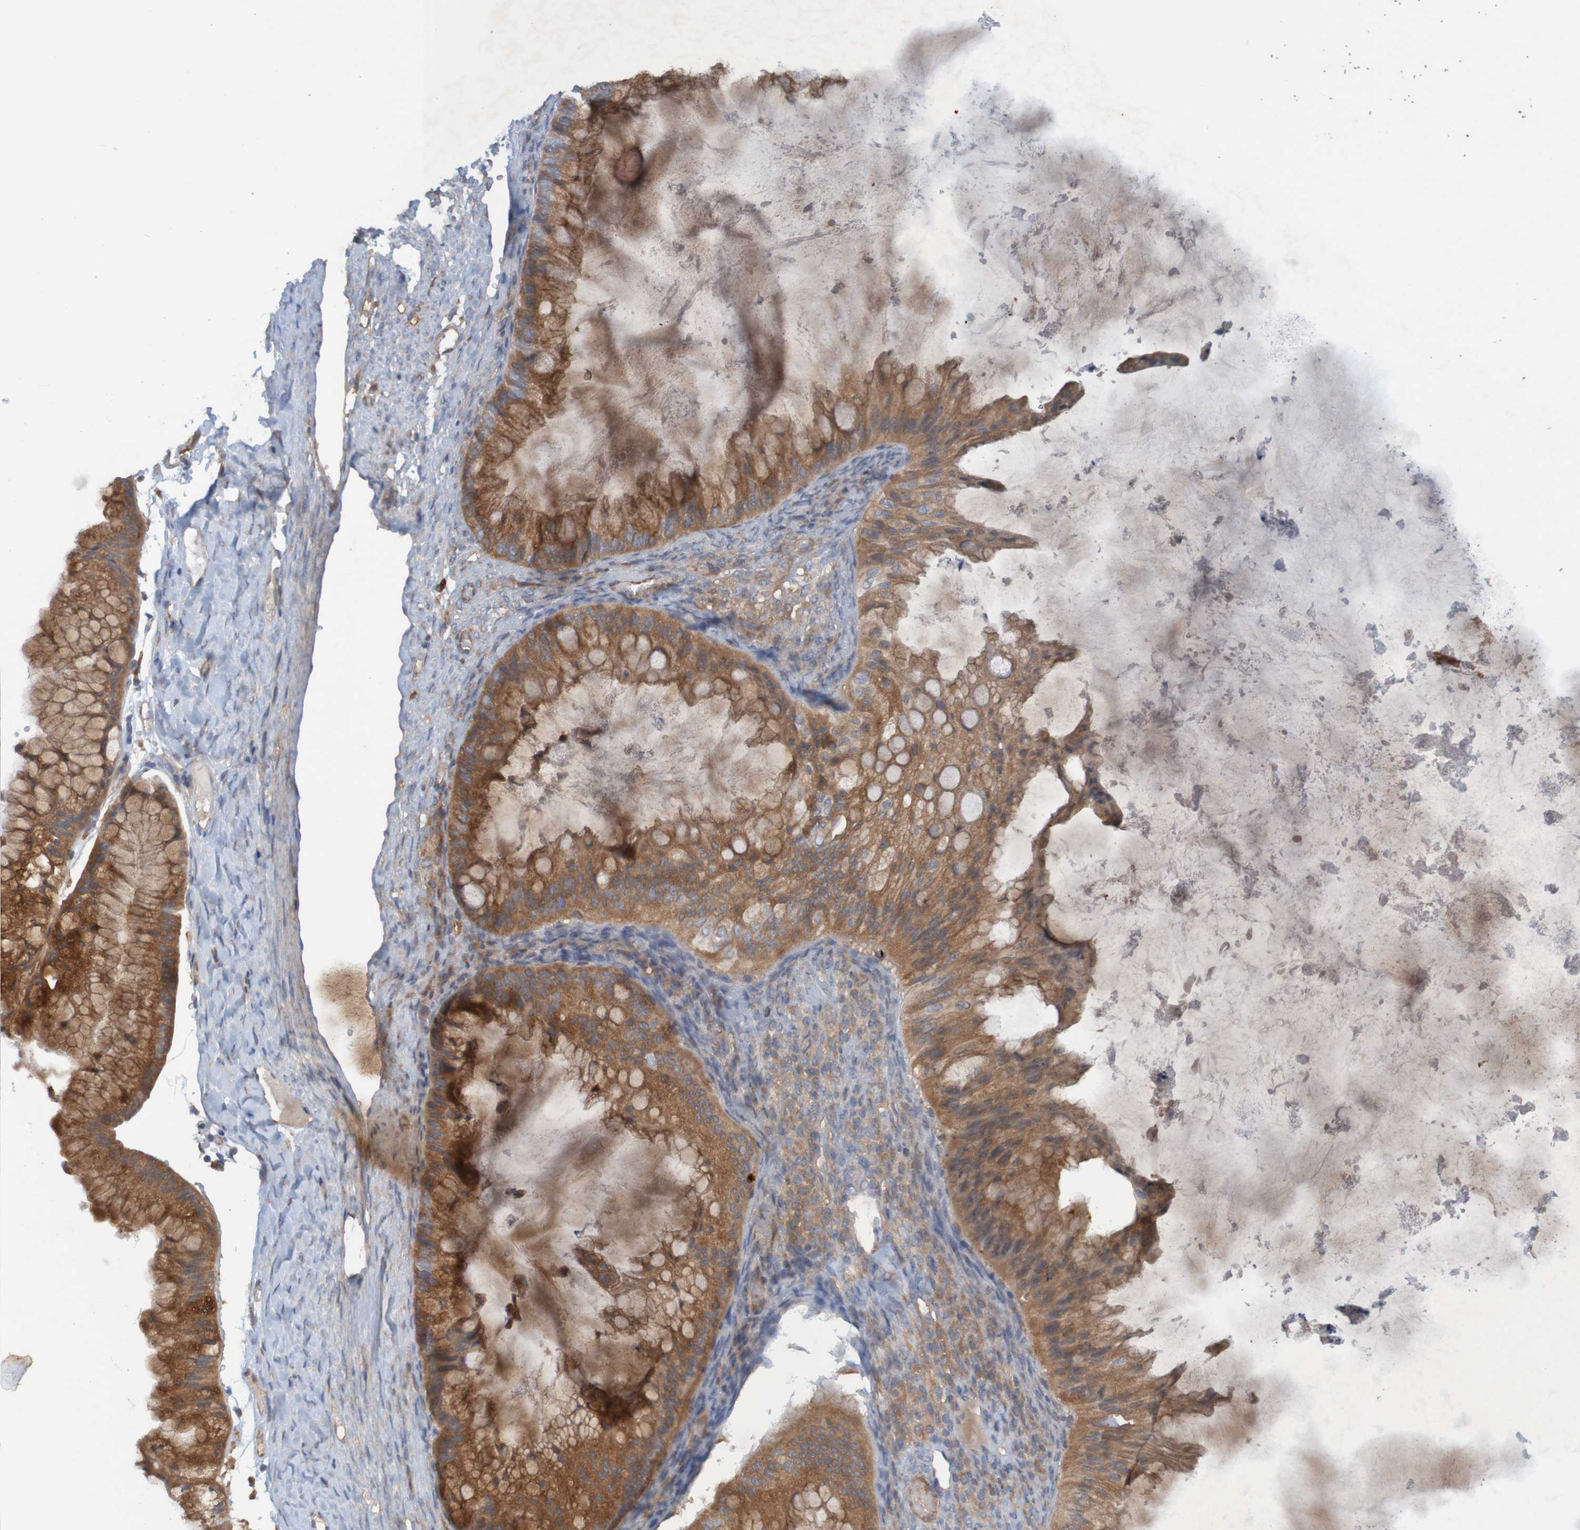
{"staining": {"intensity": "moderate", "quantity": ">75%", "location": "cytoplasmic/membranous"}, "tissue": "ovarian cancer", "cell_type": "Tumor cells", "image_type": "cancer", "snomed": [{"axis": "morphology", "description": "Cystadenocarcinoma, mucinous, NOS"}, {"axis": "topography", "description": "Ovary"}], "caption": "The histopathology image displays immunohistochemical staining of ovarian cancer. There is moderate cytoplasmic/membranous expression is seen in approximately >75% of tumor cells.", "gene": "DNAJC4", "patient": {"sex": "female", "age": 61}}